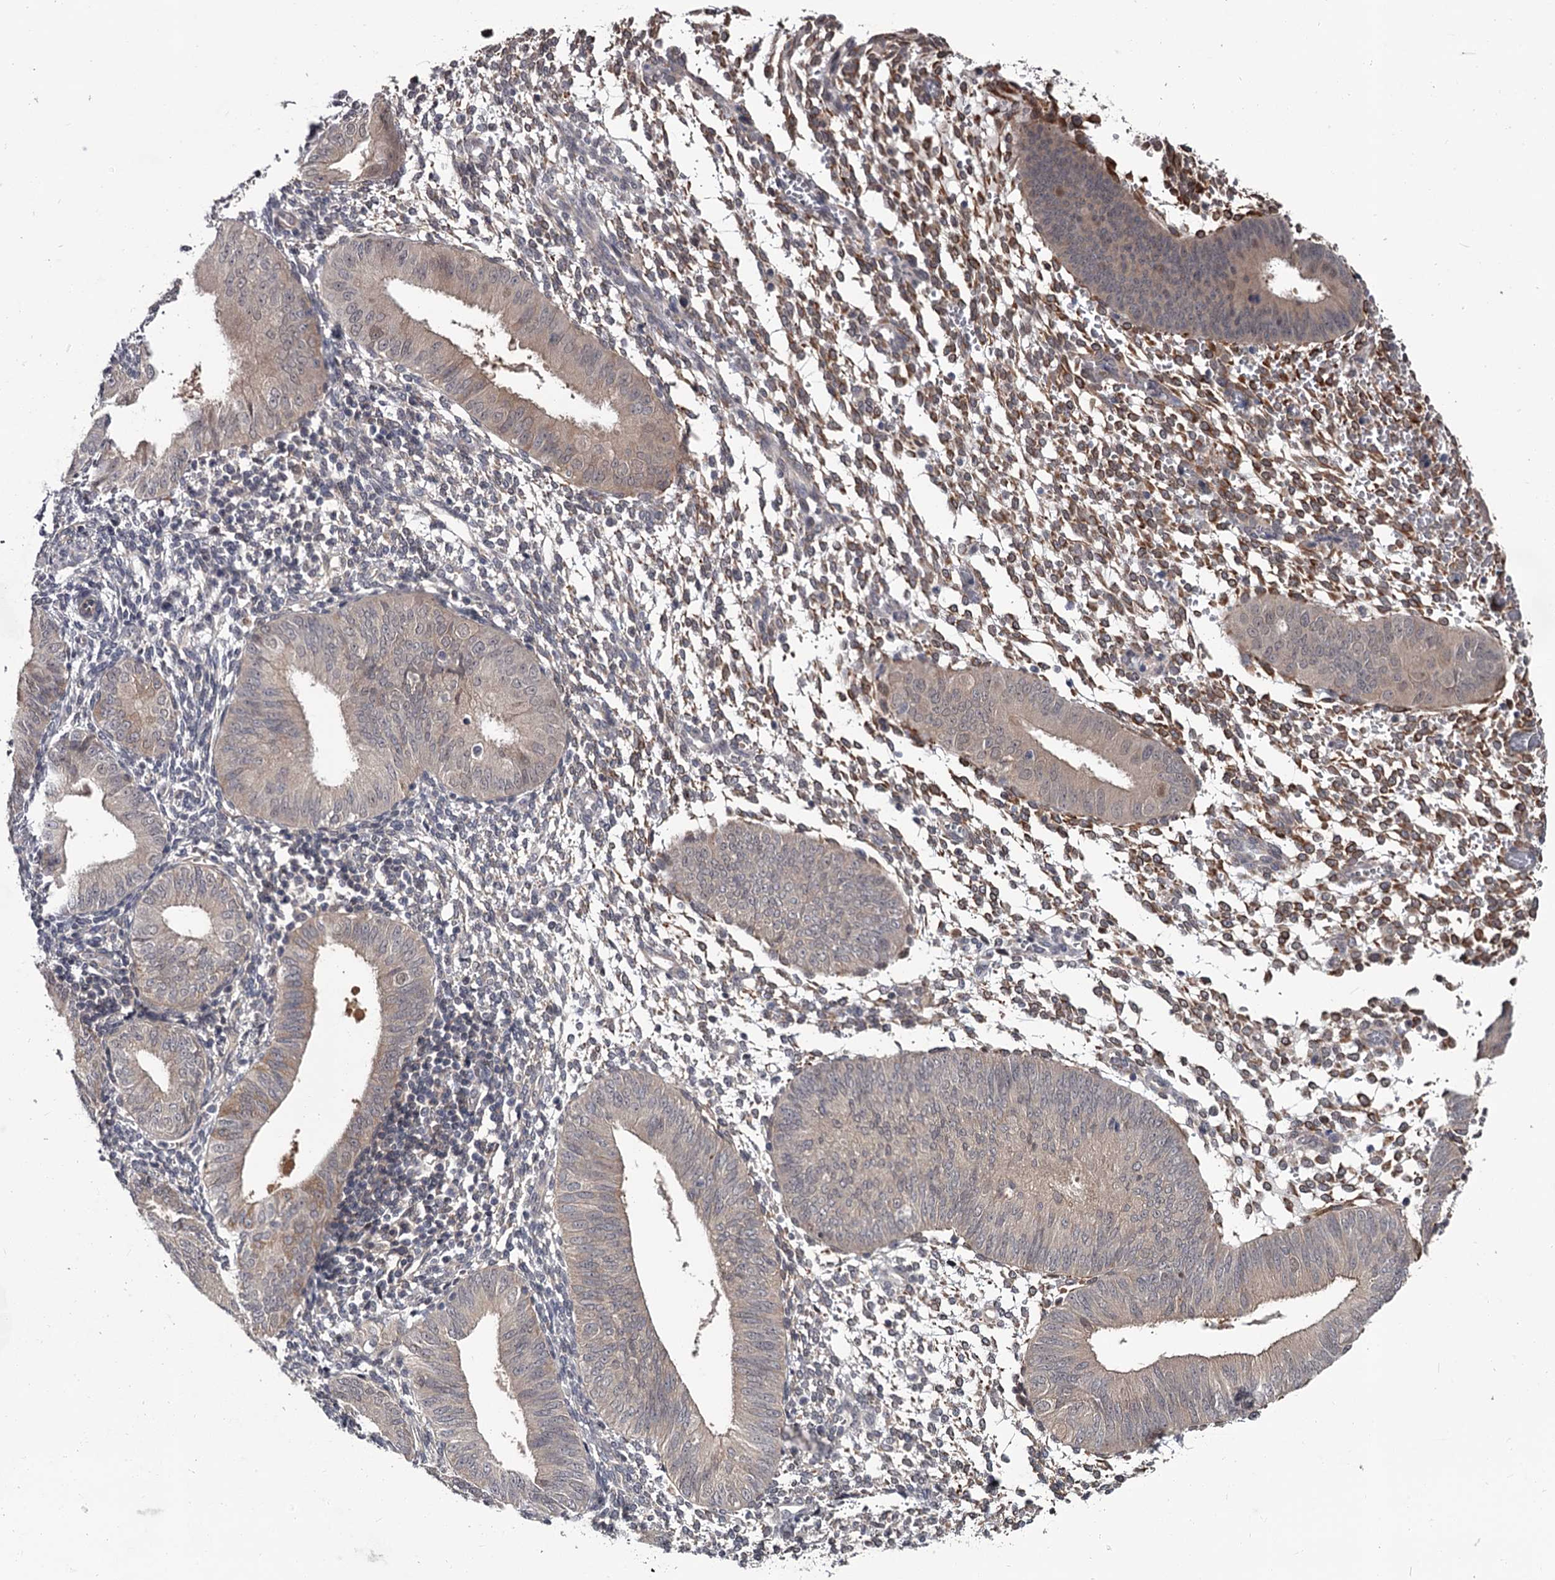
{"staining": {"intensity": "moderate", "quantity": "<25%", "location": "cytoplasmic/membranous"}, "tissue": "endometrium", "cell_type": "Cells in endometrial stroma", "image_type": "normal", "snomed": [{"axis": "morphology", "description": "Normal tissue, NOS"}, {"axis": "topography", "description": "Uterus"}, {"axis": "topography", "description": "Endometrium"}], "caption": "Endometrium stained with a protein marker exhibits moderate staining in cells in endometrial stroma.", "gene": "DAO", "patient": {"sex": "female", "age": 48}}